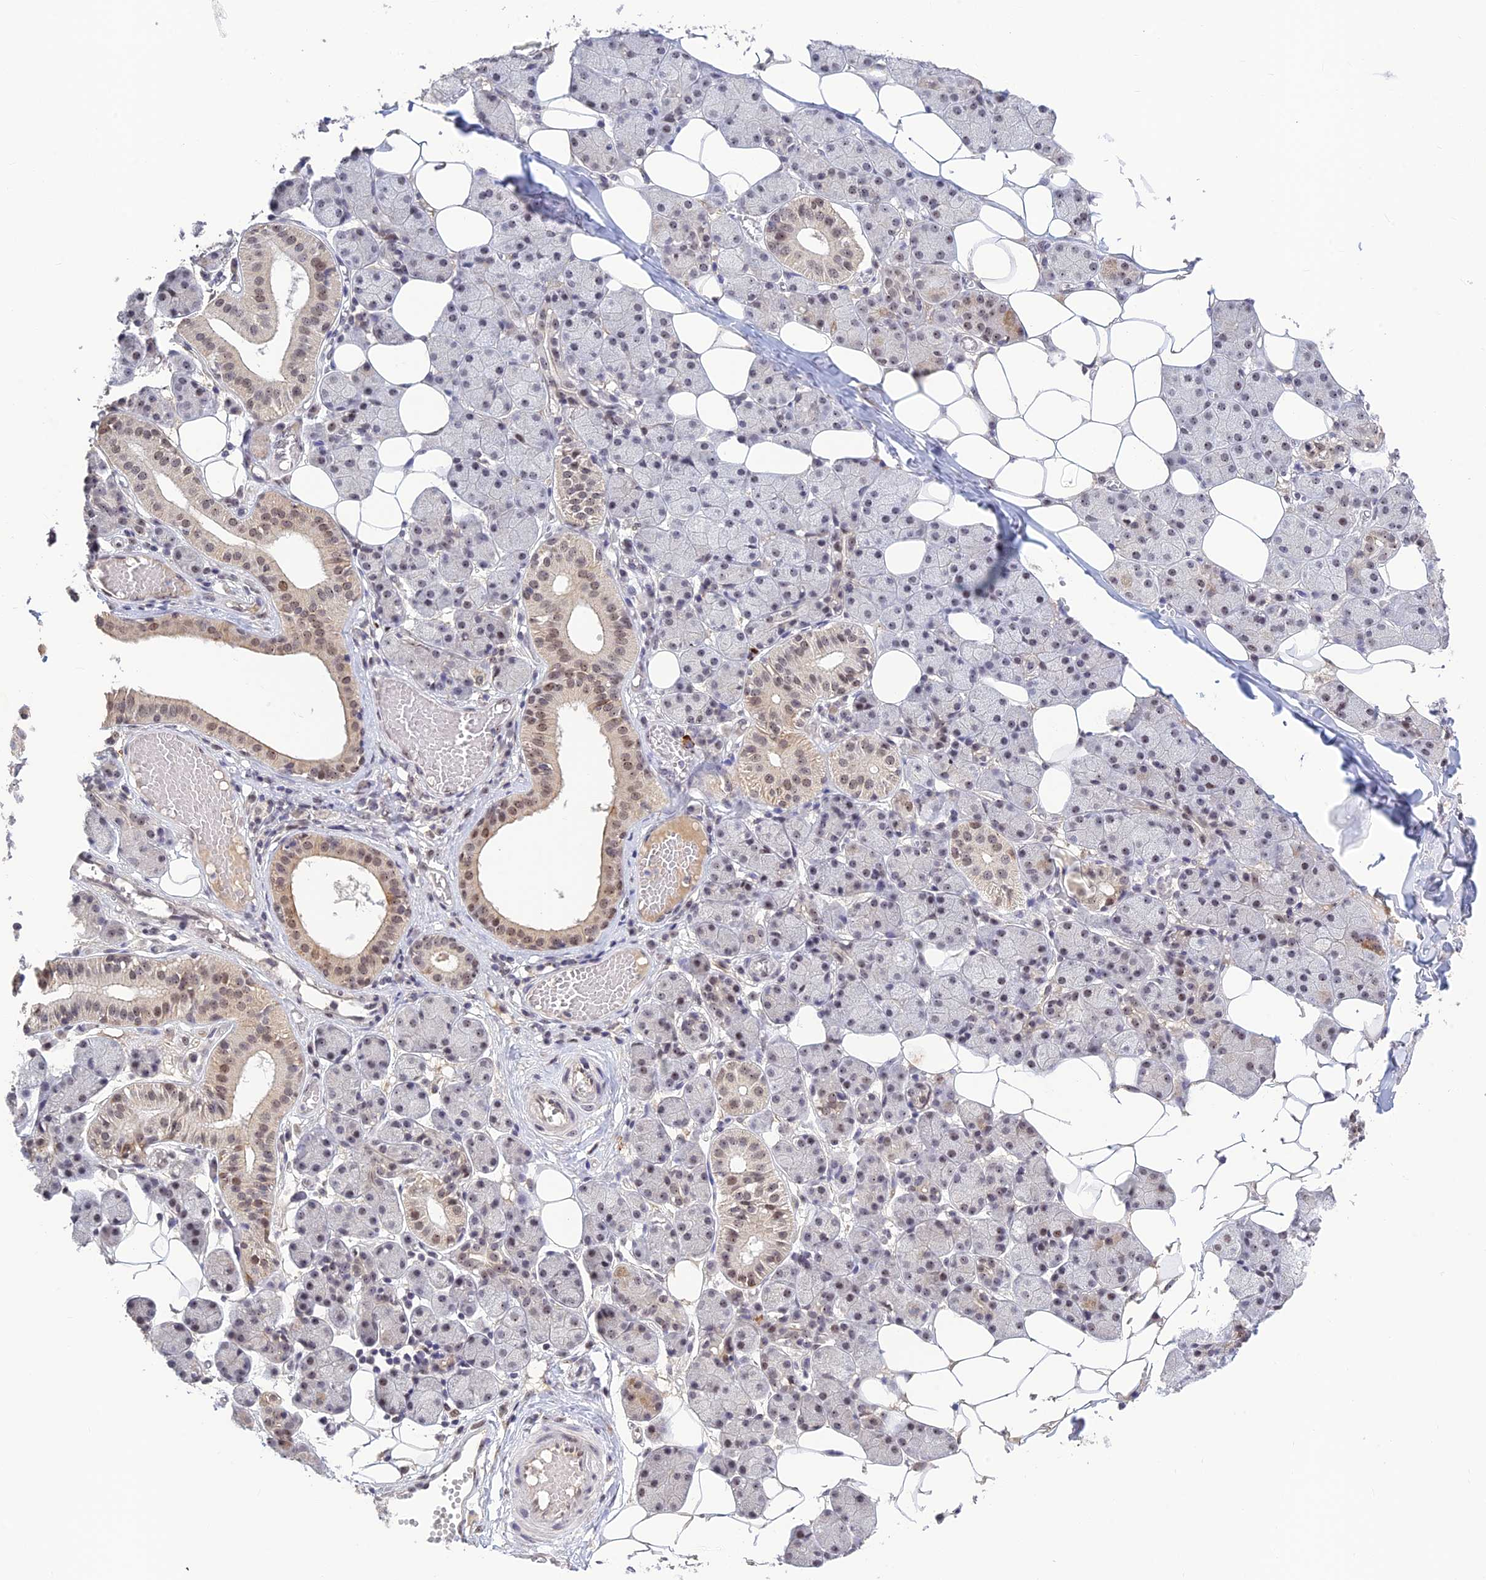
{"staining": {"intensity": "weak", "quantity": "25%-75%", "location": "cytoplasmic/membranous,nuclear"}, "tissue": "salivary gland", "cell_type": "Glandular cells", "image_type": "normal", "snomed": [{"axis": "morphology", "description": "Normal tissue, NOS"}, {"axis": "topography", "description": "Salivary gland"}], "caption": "IHC image of normal salivary gland stained for a protein (brown), which exhibits low levels of weak cytoplasmic/membranous,nuclear staining in about 25%-75% of glandular cells.", "gene": "POLR1G", "patient": {"sex": "female", "age": 33}}